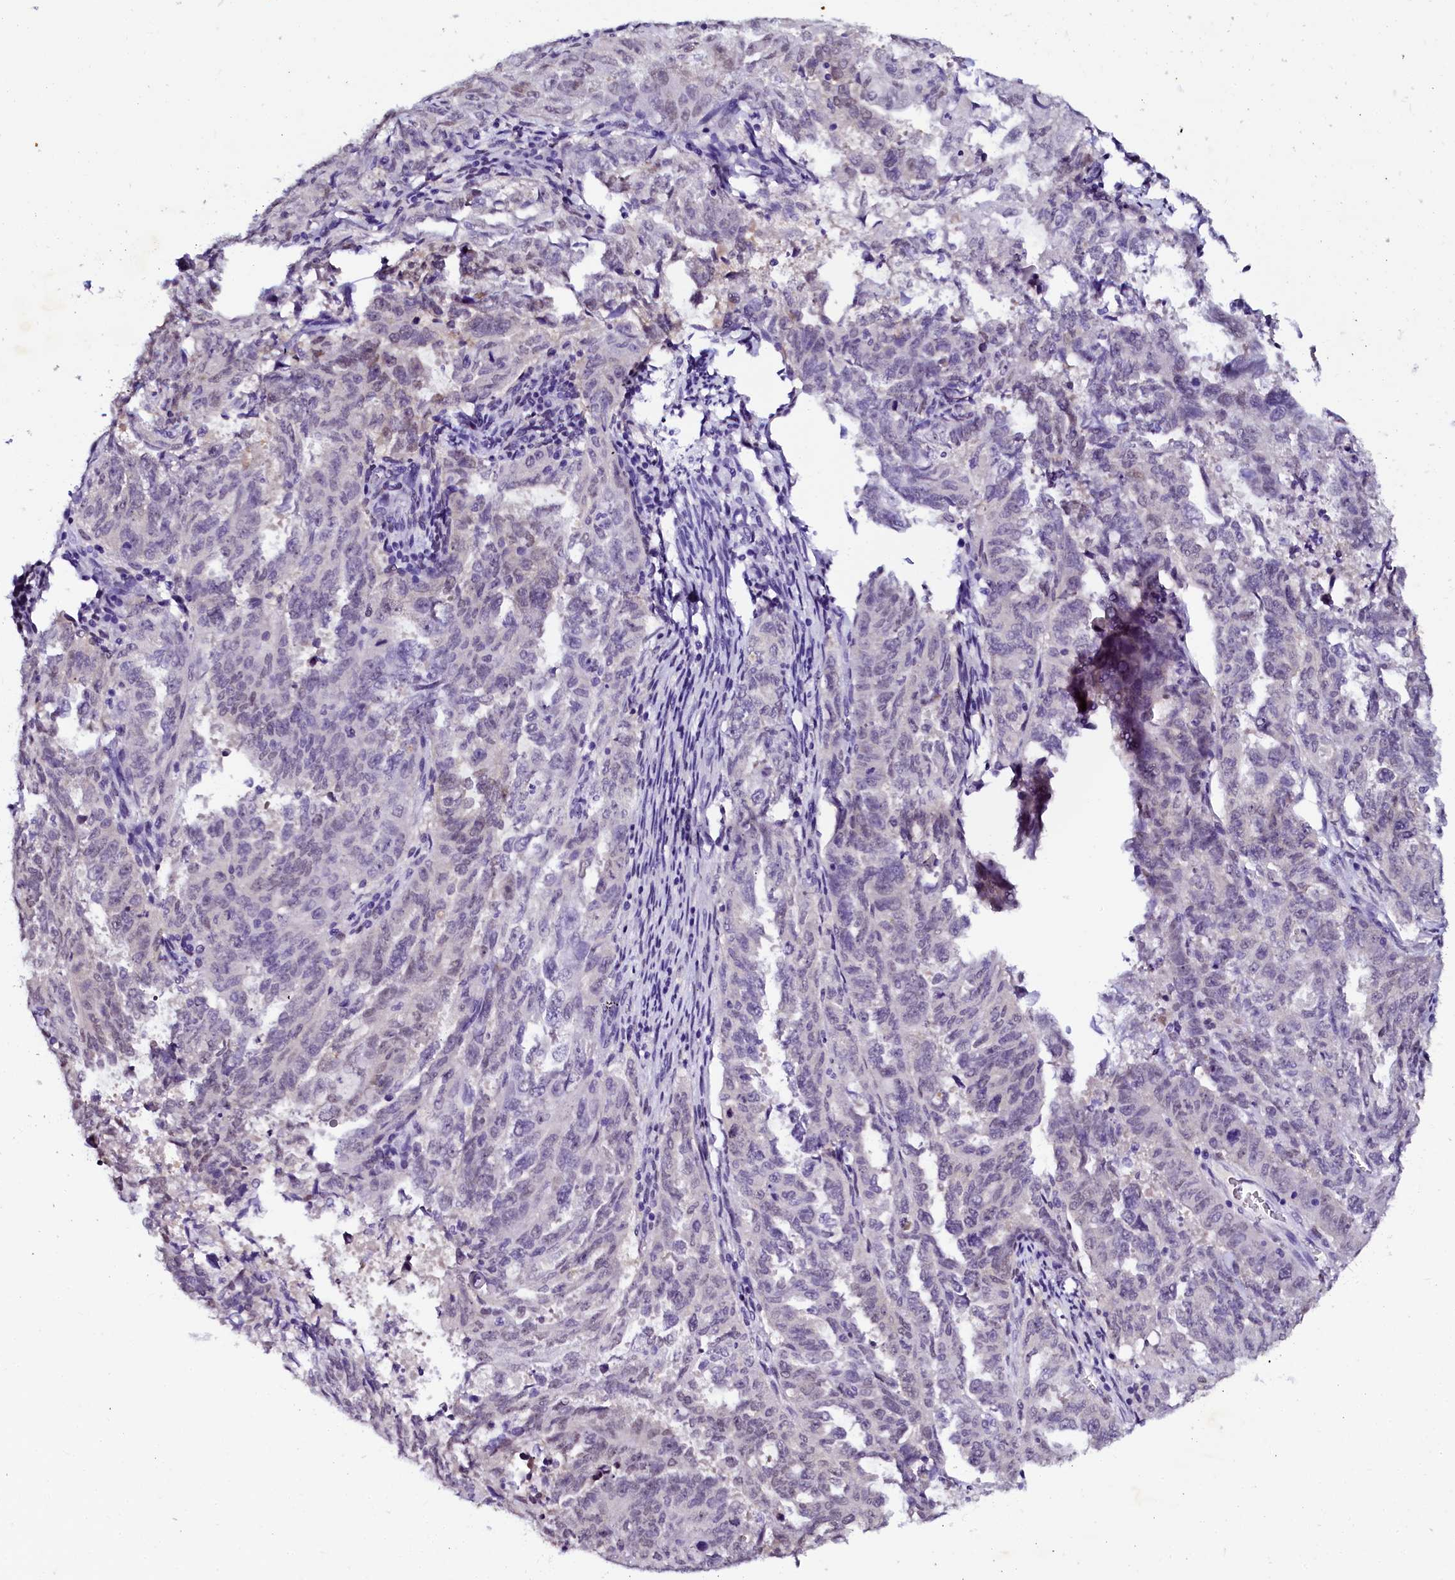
{"staining": {"intensity": "negative", "quantity": "none", "location": "none"}, "tissue": "endometrial cancer", "cell_type": "Tumor cells", "image_type": "cancer", "snomed": [{"axis": "morphology", "description": "Adenocarcinoma, NOS"}, {"axis": "topography", "description": "Endometrium"}], "caption": "There is no significant expression in tumor cells of endometrial cancer (adenocarcinoma).", "gene": "SORD", "patient": {"sex": "female", "age": 65}}